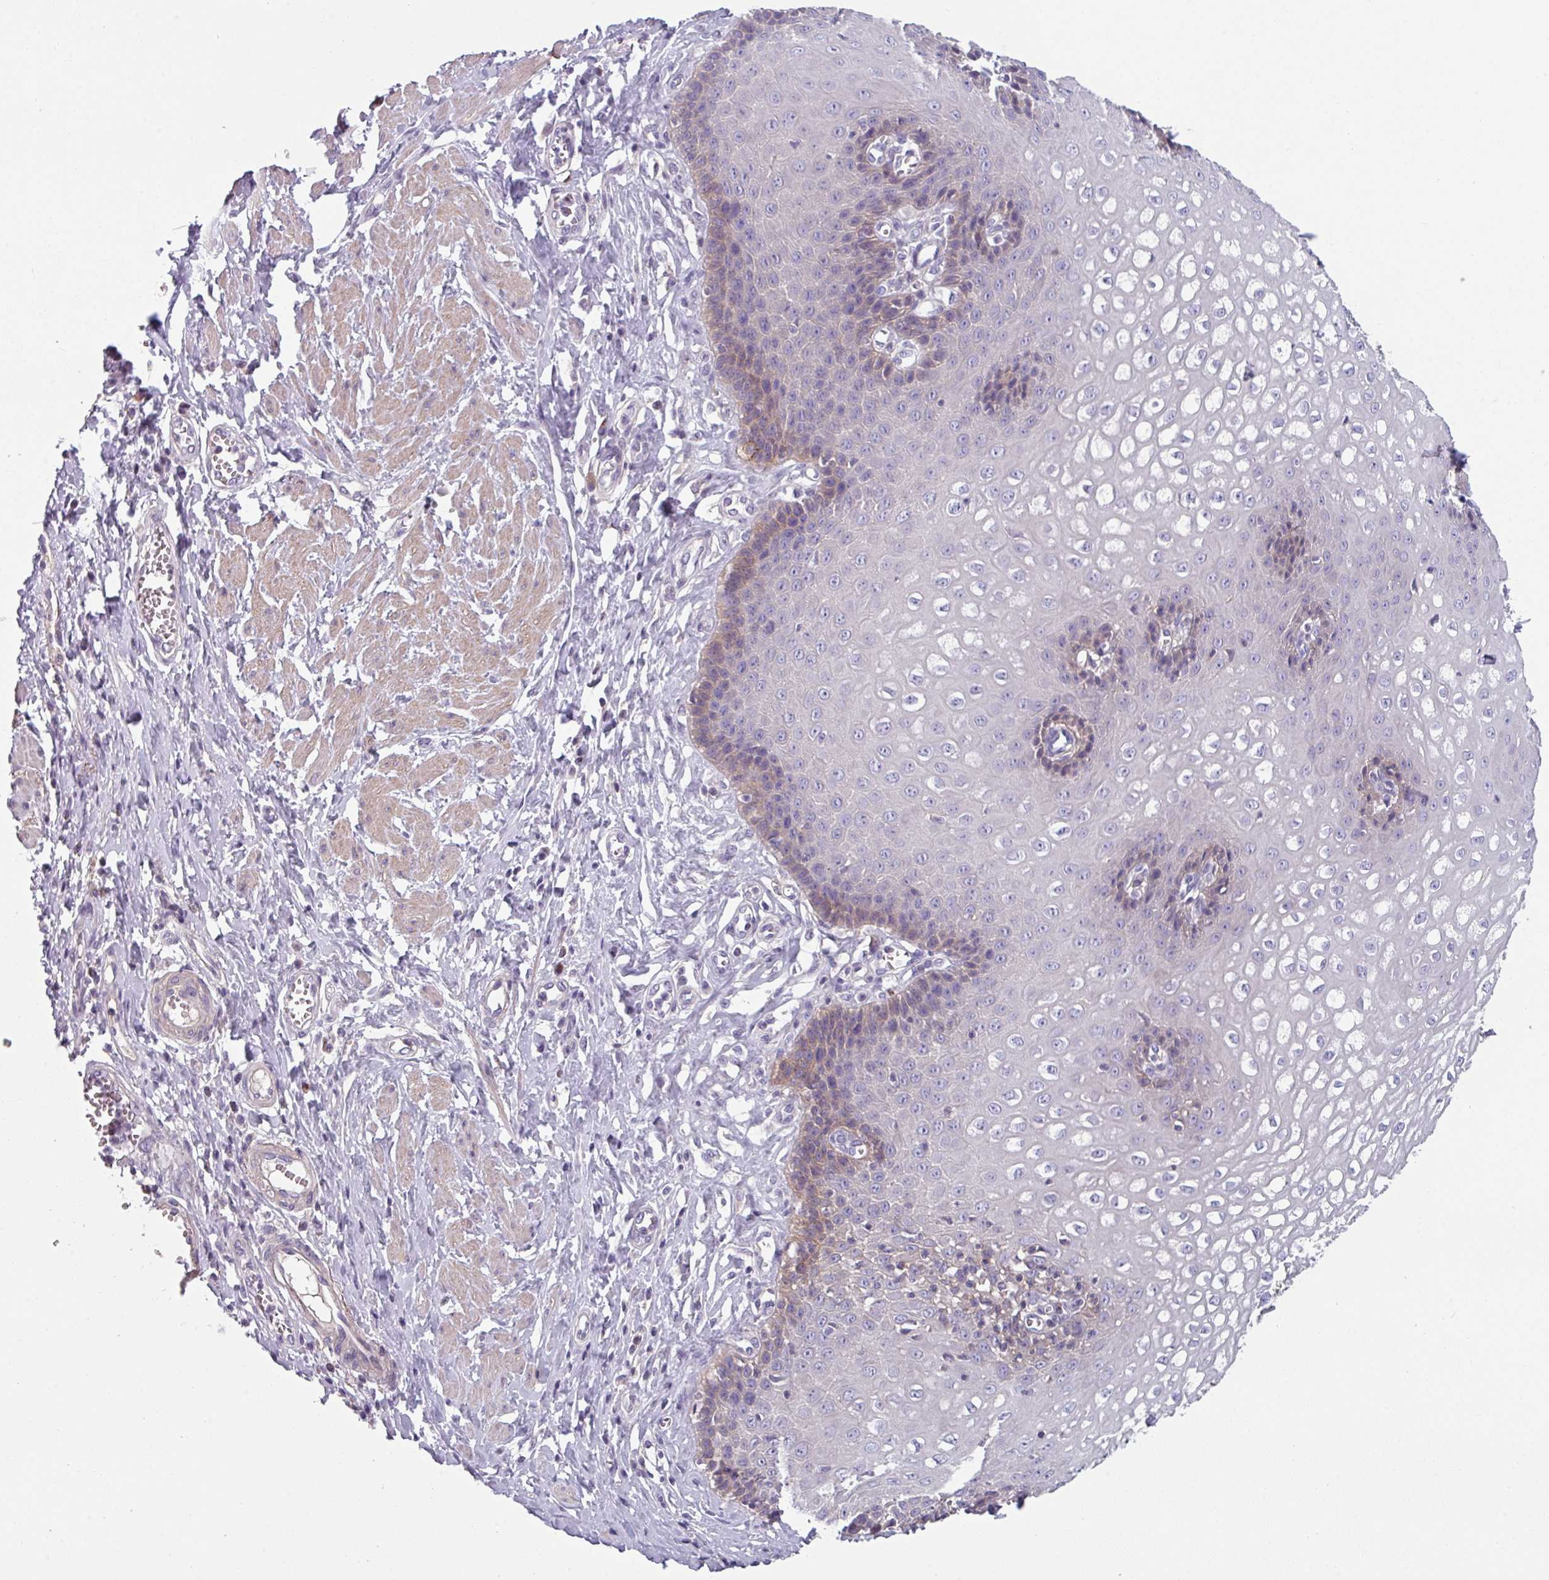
{"staining": {"intensity": "moderate", "quantity": "<25%", "location": "cytoplasmic/membranous"}, "tissue": "esophagus", "cell_type": "Squamous epithelial cells", "image_type": "normal", "snomed": [{"axis": "morphology", "description": "Normal tissue, NOS"}, {"axis": "topography", "description": "Esophagus"}], "caption": "Brown immunohistochemical staining in unremarkable esophagus demonstrates moderate cytoplasmic/membranous expression in about <25% of squamous epithelial cells. (Brightfield microscopy of DAB IHC at high magnification).", "gene": "TMEM132A", "patient": {"sex": "male", "age": 67}}